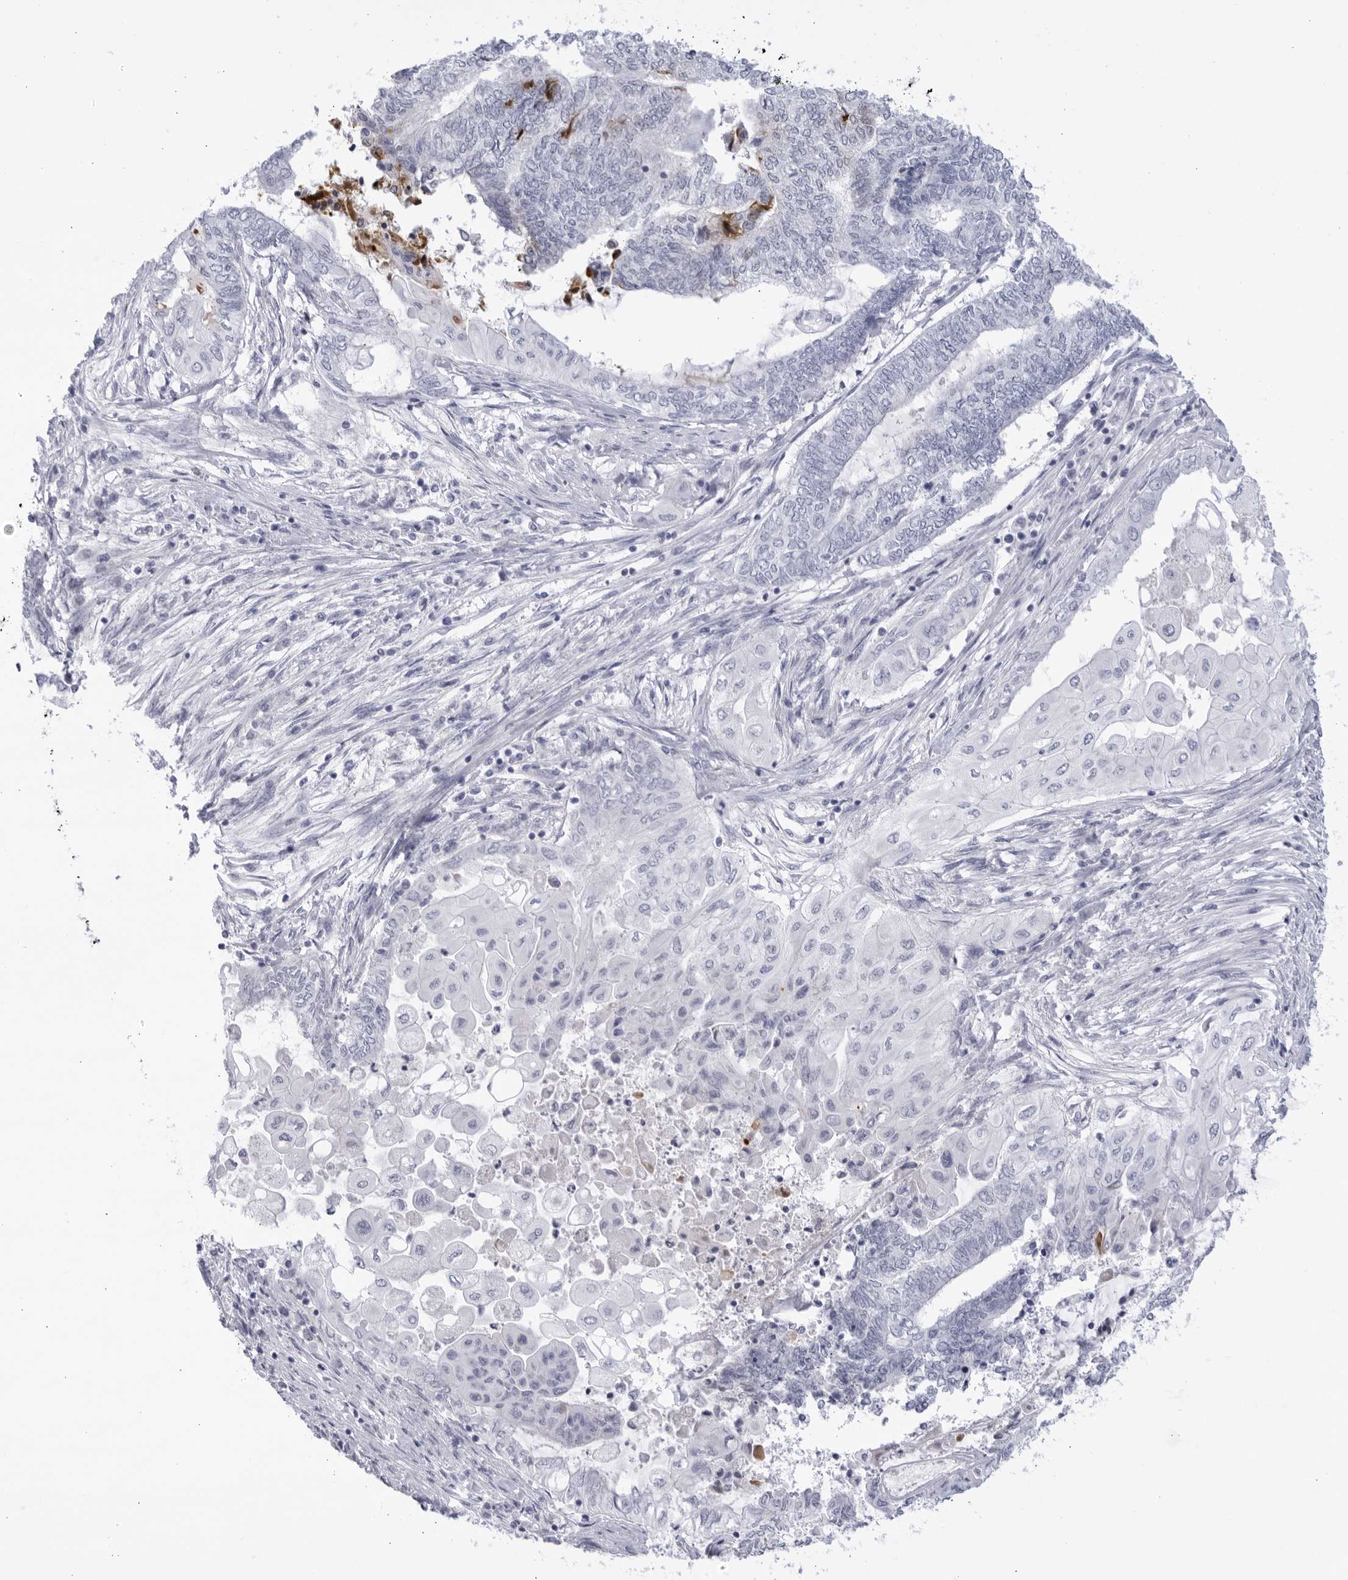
{"staining": {"intensity": "moderate", "quantity": "<25%", "location": "nuclear"}, "tissue": "endometrial cancer", "cell_type": "Tumor cells", "image_type": "cancer", "snomed": [{"axis": "morphology", "description": "Adenocarcinoma, NOS"}, {"axis": "topography", "description": "Uterus"}, {"axis": "topography", "description": "Endometrium"}], "caption": "DAB immunohistochemical staining of endometrial adenocarcinoma displays moderate nuclear protein positivity in about <25% of tumor cells.", "gene": "CNBD1", "patient": {"sex": "female", "age": 70}}